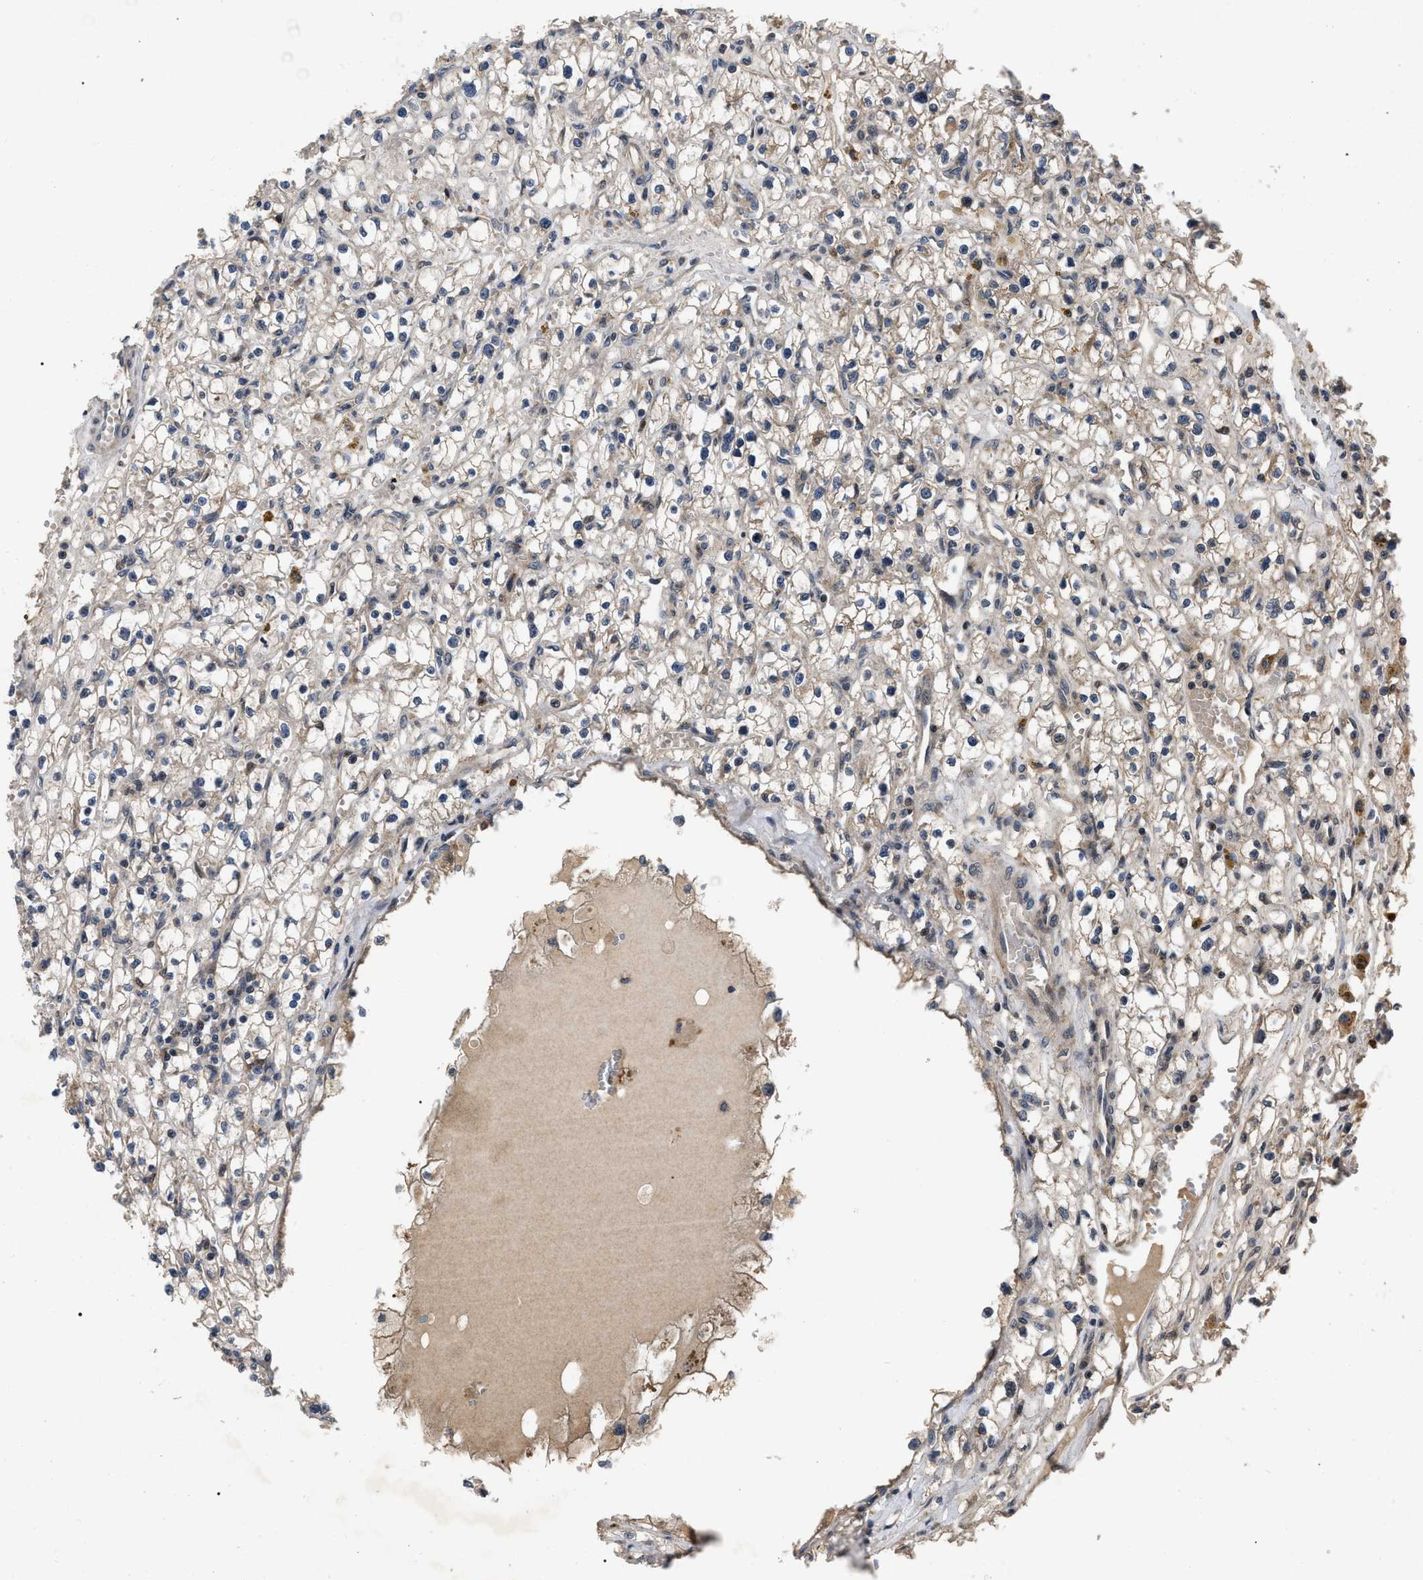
{"staining": {"intensity": "negative", "quantity": "none", "location": "none"}, "tissue": "renal cancer", "cell_type": "Tumor cells", "image_type": "cancer", "snomed": [{"axis": "morphology", "description": "Adenocarcinoma, NOS"}, {"axis": "topography", "description": "Kidney"}], "caption": "Immunohistochemistry of human renal cancer (adenocarcinoma) shows no staining in tumor cells. (Stains: DAB immunohistochemistry (IHC) with hematoxylin counter stain, Microscopy: brightfield microscopy at high magnification).", "gene": "PPWD1", "patient": {"sex": "male", "age": 56}}